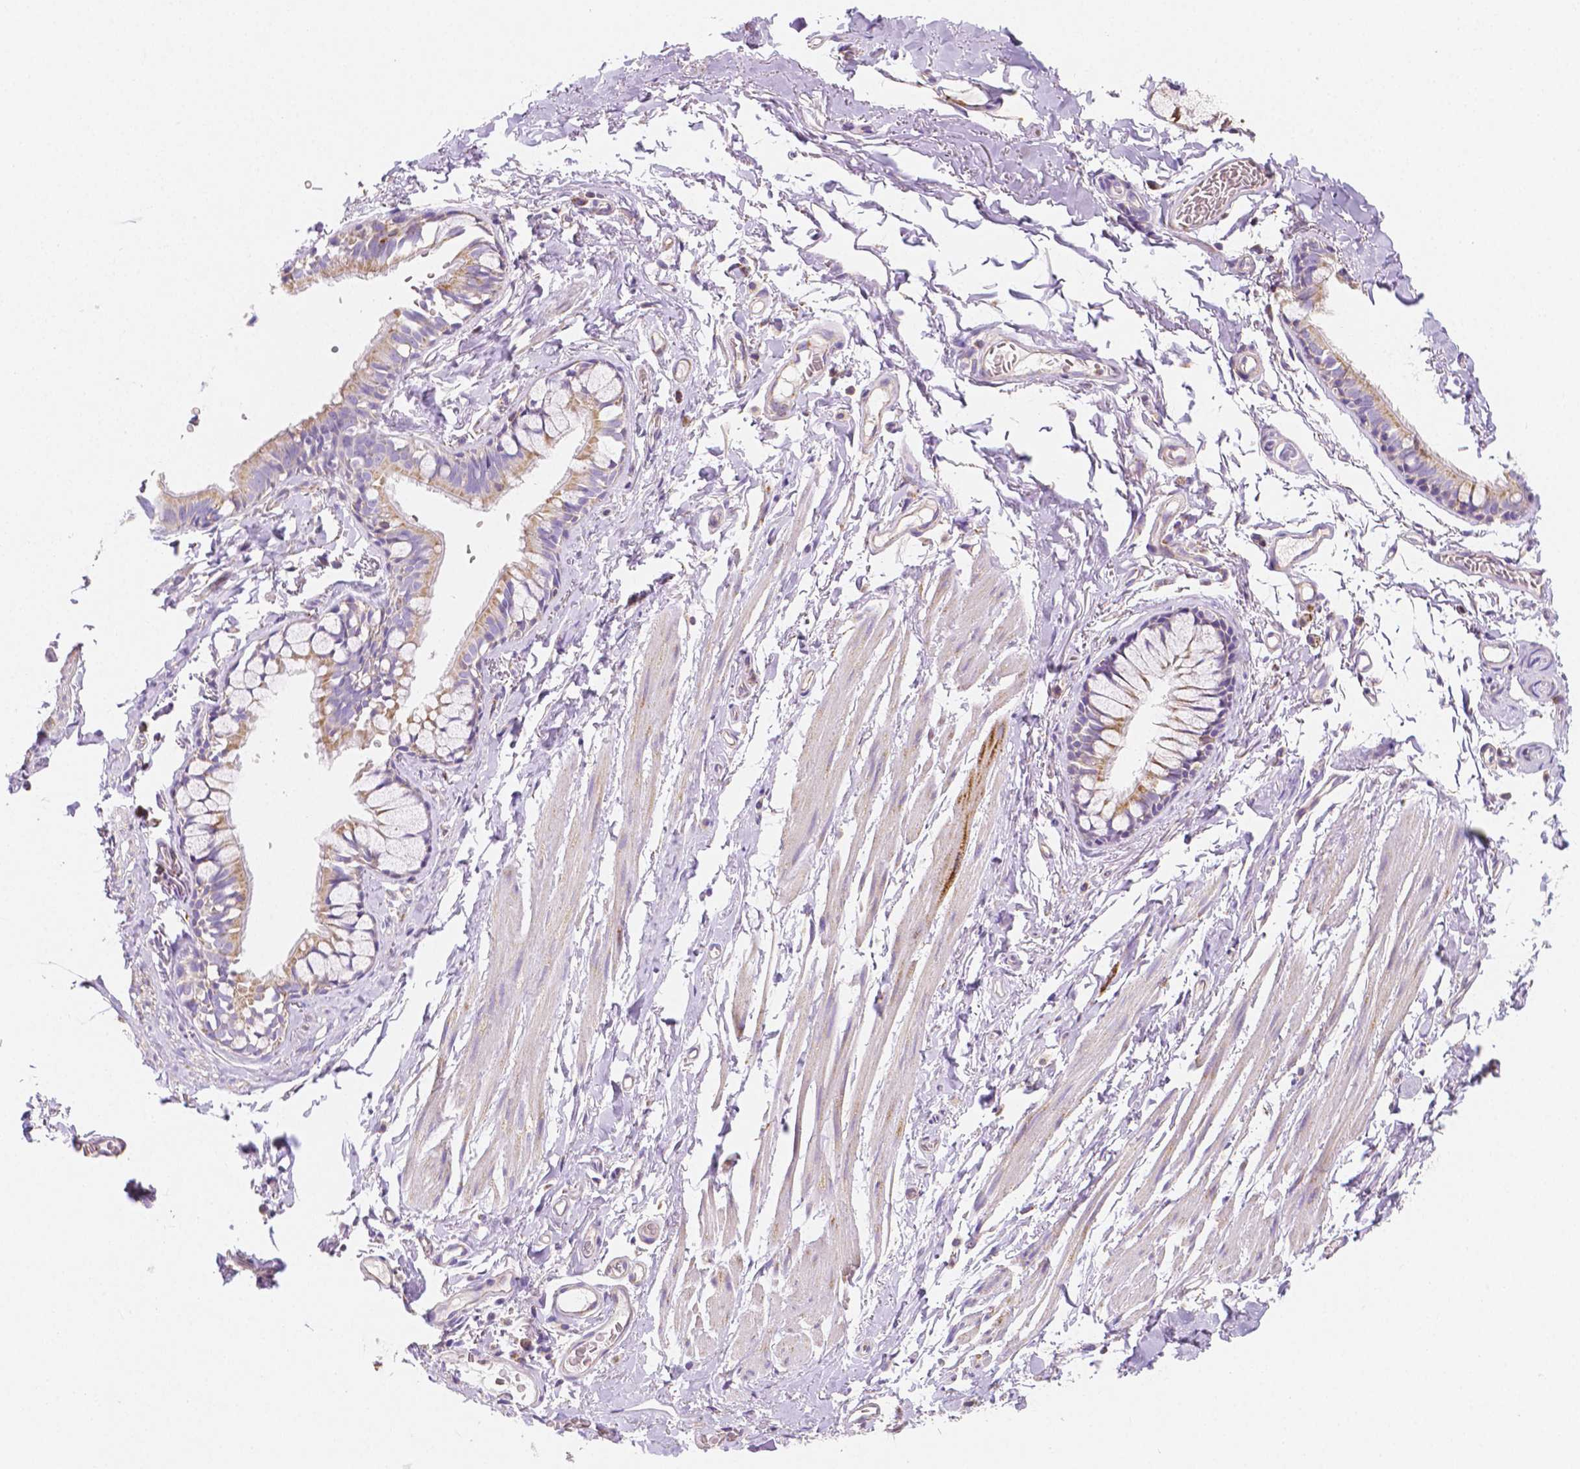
{"staining": {"intensity": "moderate", "quantity": ">75%", "location": "cytoplasmic/membranous"}, "tissue": "soft tissue", "cell_type": "Chondrocytes", "image_type": "normal", "snomed": [{"axis": "morphology", "description": "Normal tissue, NOS"}, {"axis": "topography", "description": "Cartilage tissue"}, {"axis": "topography", "description": "Bronchus"}, {"axis": "topography", "description": "Peripheral nerve tissue"}], "caption": "Protein analysis of normal soft tissue shows moderate cytoplasmic/membranous expression in approximately >75% of chondrocytes. Nuclei are stained in blue.", "gene": "SGTB", "patient": {"sex": "male", "age": 67}}